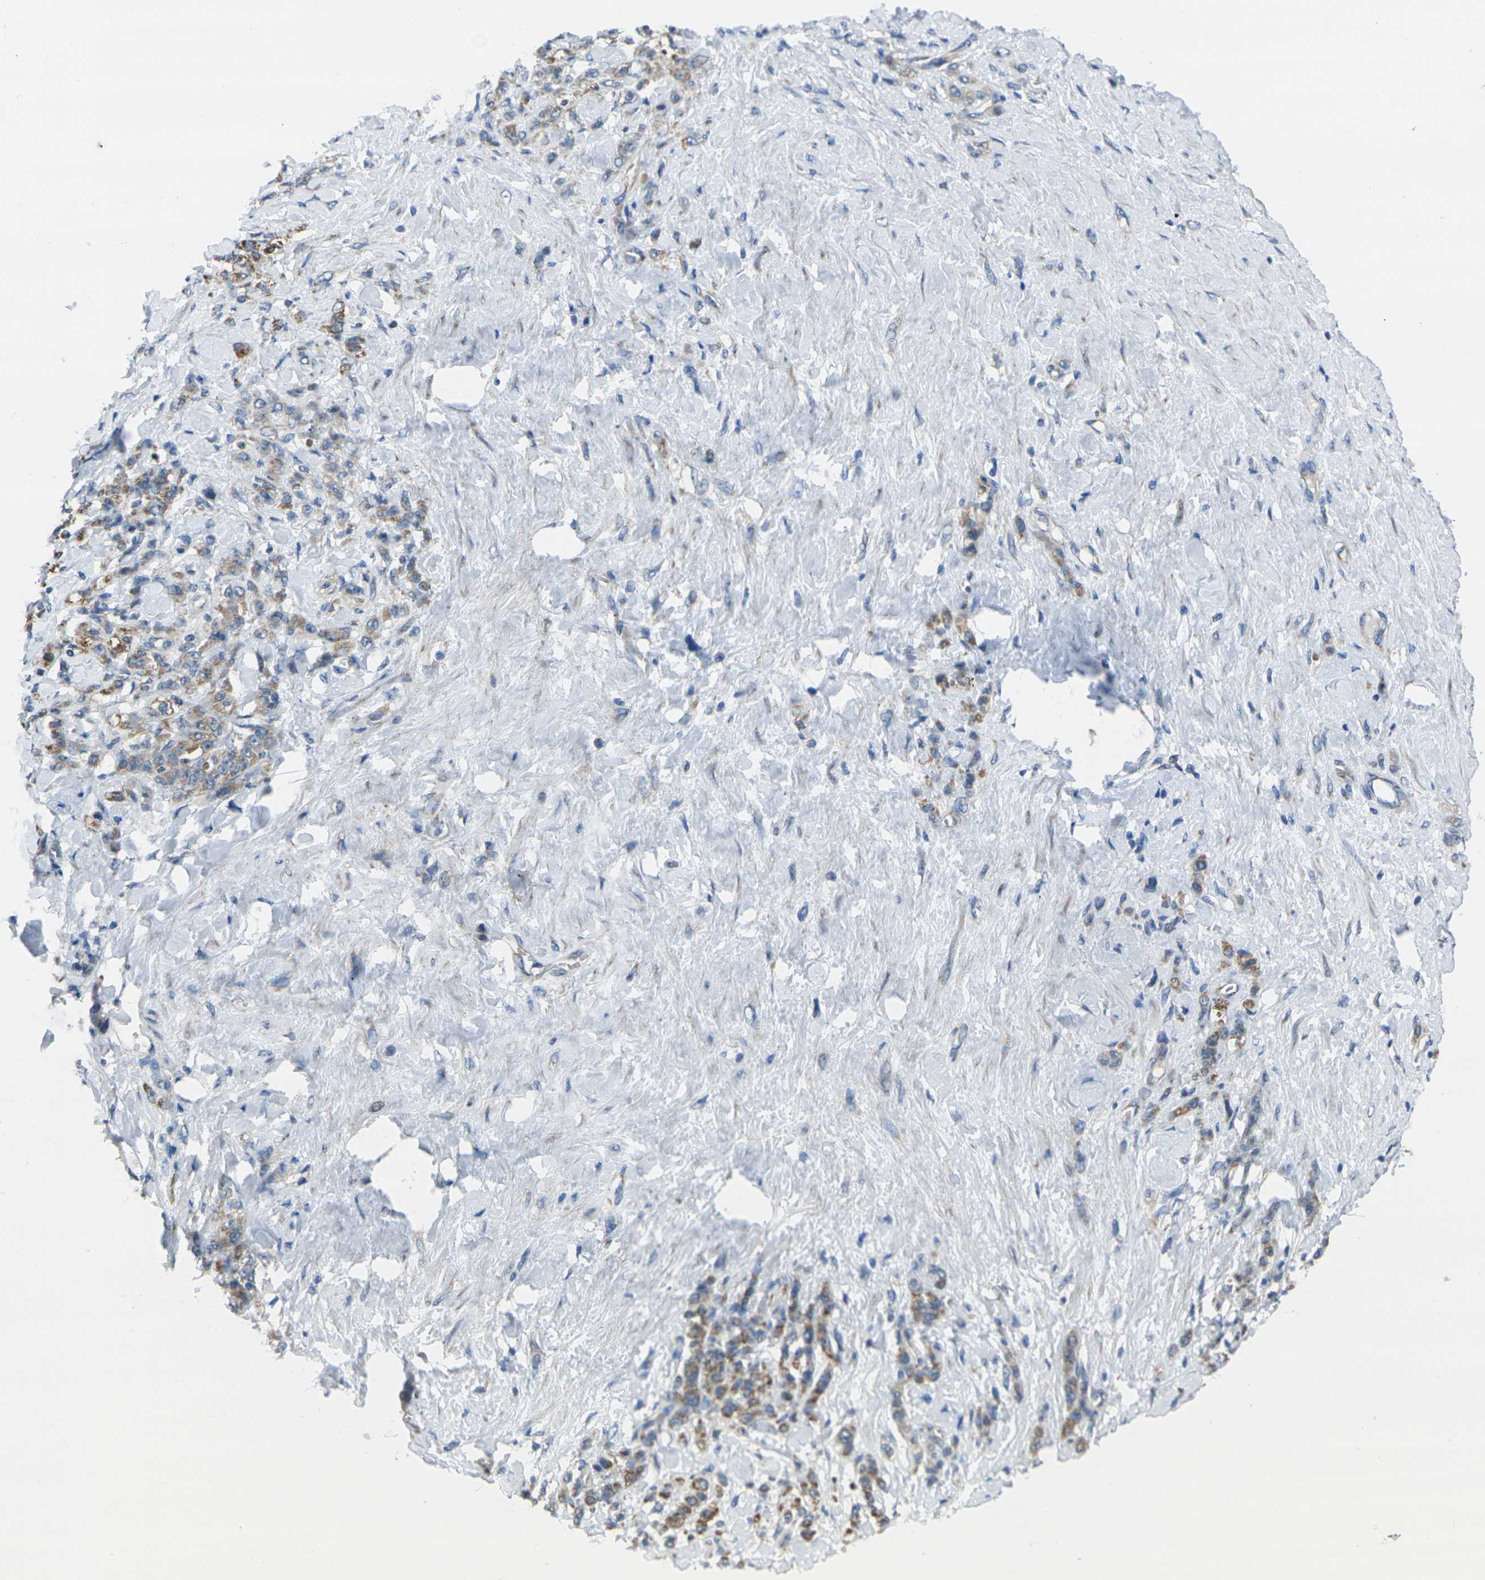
{"staining": {"intensity": "weak", "quantity": ">75%", "location": "cytoplasmic/membranous"}, "tissue": "stomach cancer", "cell_type": "Tumor cells", "image_type": "cancer", "snomed": [{"axis": "morphology", "description": "Adenocarcinoma, NOS"}, {"axis": "topography", "description": "Stomach"}], "caption": "Immunohistochemical staining of human stomach cancer (adenocarcinoma) shows weak cytoplasmic/membranous protein expression in approximately >75% of tumor cells.", "gene": "TMEM120B", "patient": {"sex": "male", "age": 82}}